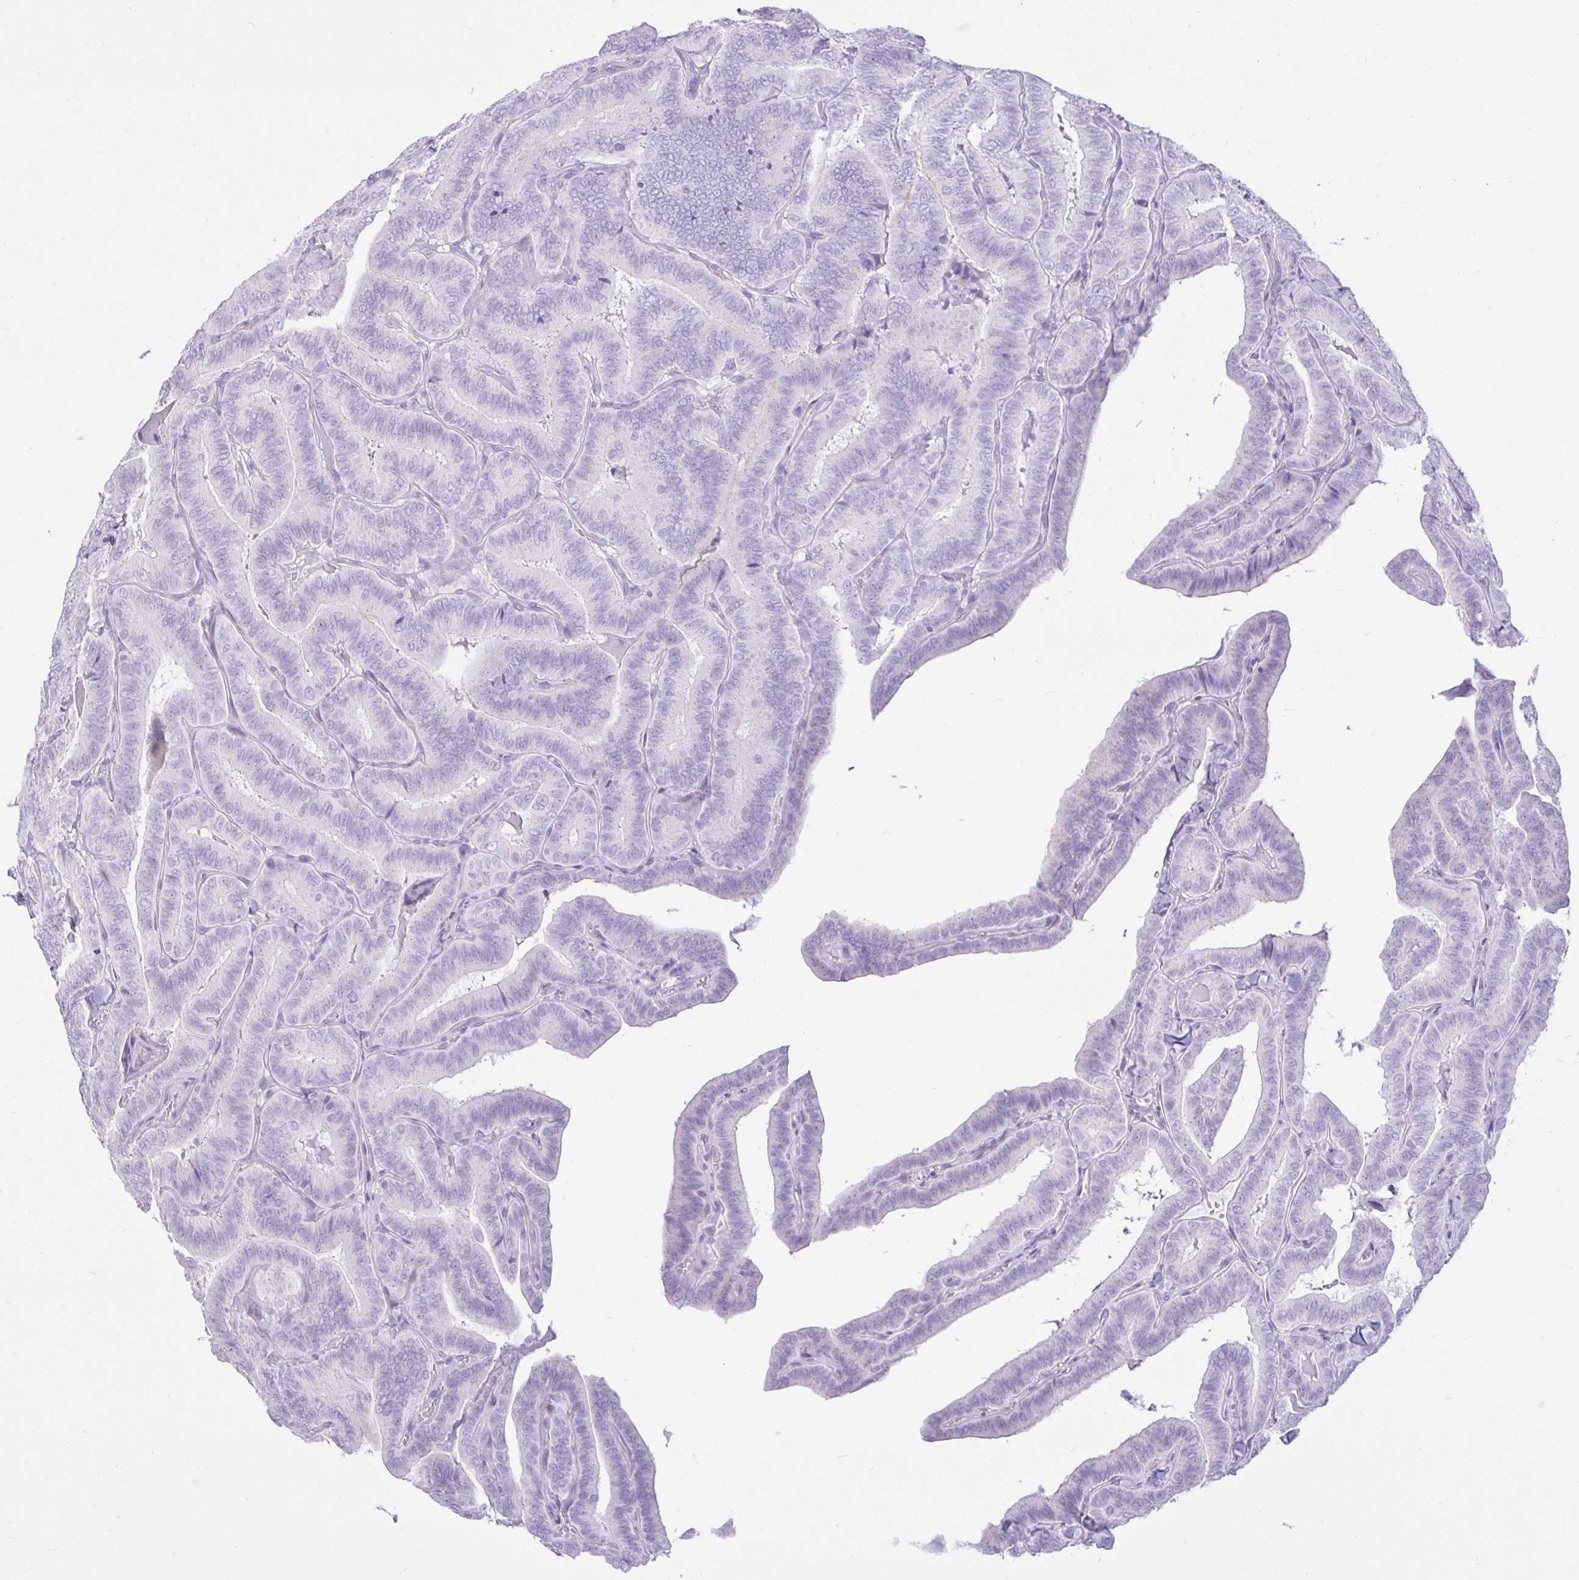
{"staining": {"intensity": "negative", "quantity": "none", "location": "none"}, "tissue": "thyroid cancer", "cell_type": "Tumor cells", "image_type": "cancer", "snomed": [{"axis": "morphology", "description": "Papillary adenocarcinoma, NOS"}, {"axis": "topography", "description": "Thyroid gland"}], "caption": "An immunohistochemistry (IHC) photomicrograph of papillary adenocarcinoma (thyroid) is shown. There is no staining in tumor cells of papillary adenocarcinoma (thyroid).", "gene": "REEP1", "patient": {"sex": "male", "age": 61}}